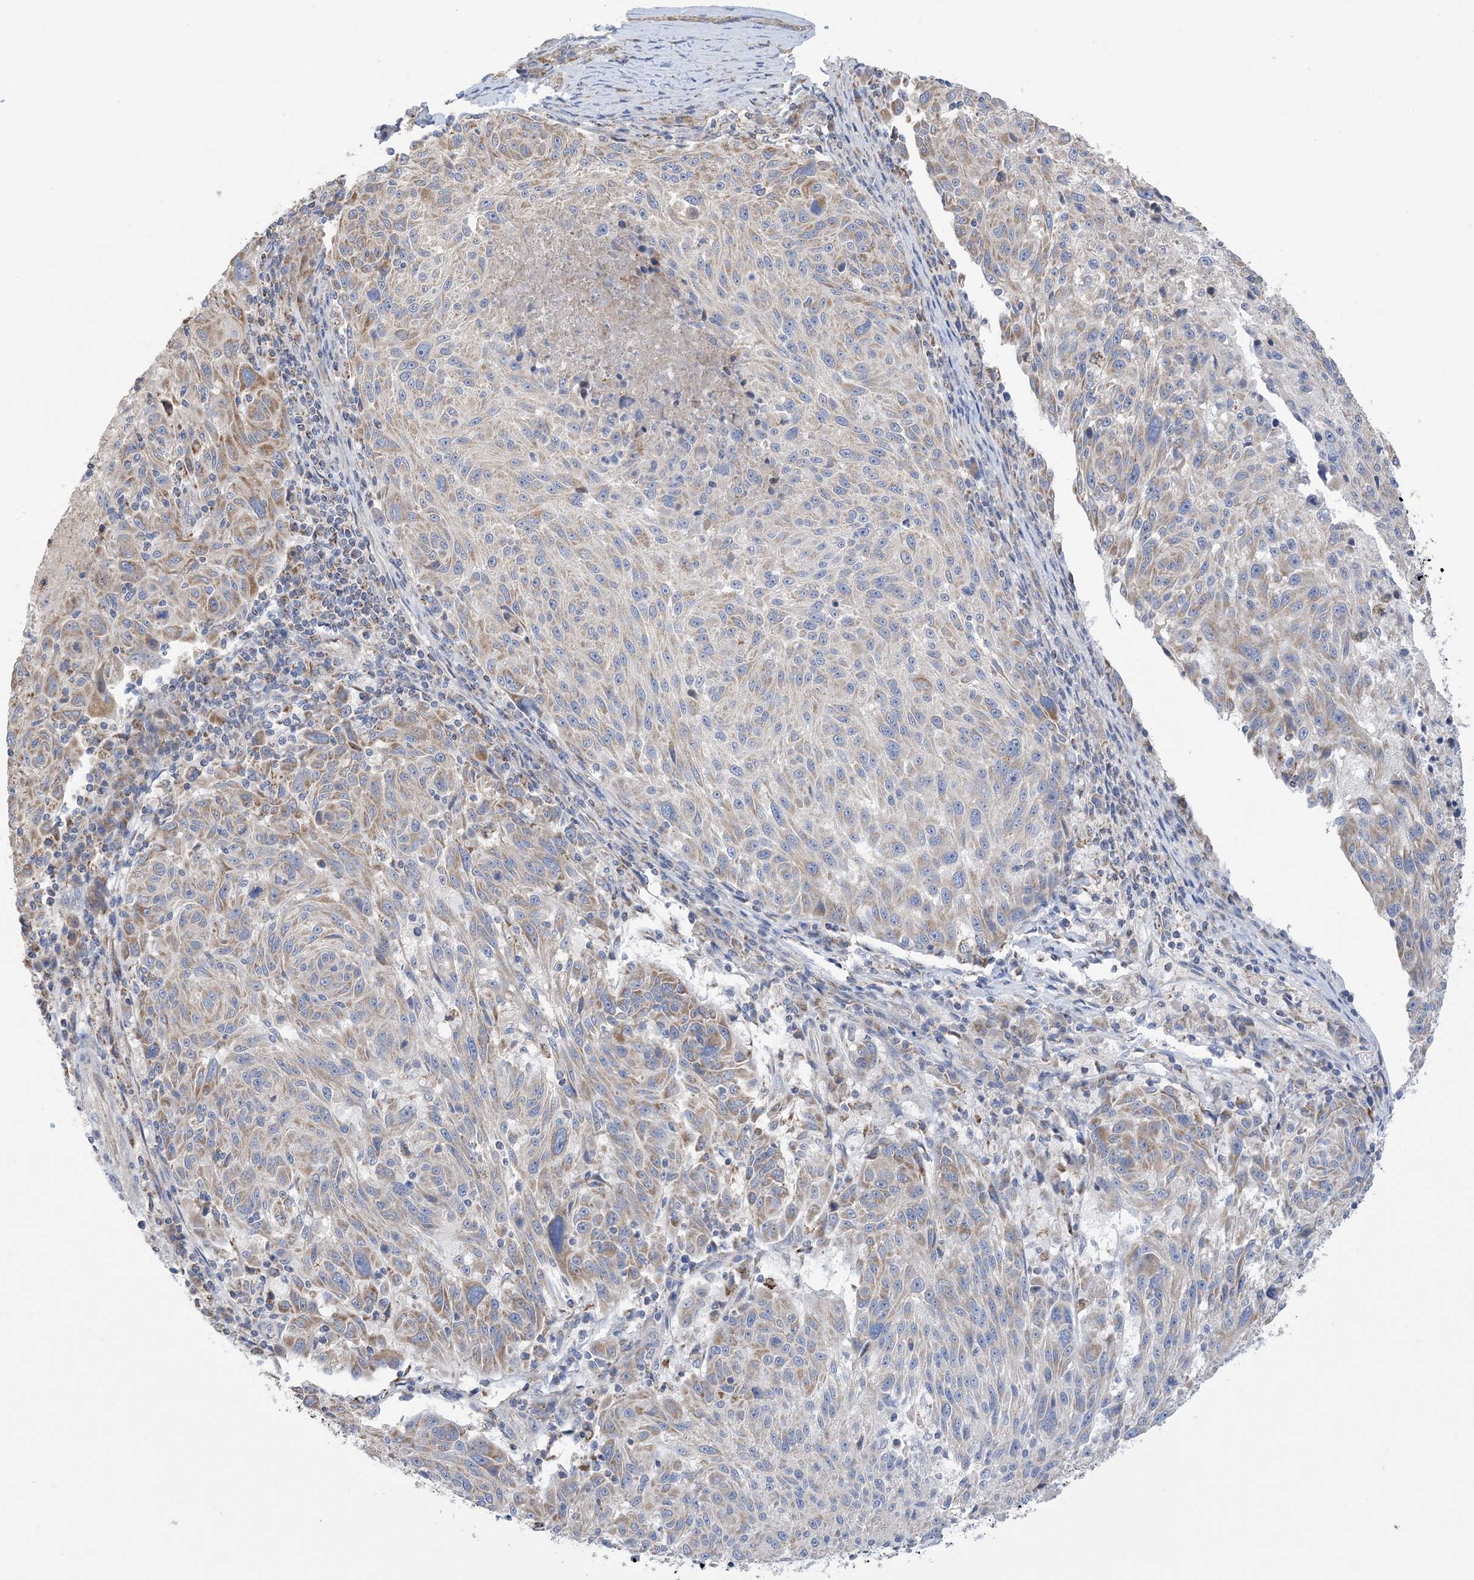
{"staining": {"intensity": "moderate", "quantity": "<25%", "location": "cytoplasmic/membranous"}, "tissue": "melanoma", "cell_type": "Tumor cells", "image_type": "cancer", "snomed": [{"axis": "morphology", "description": "Malignant melanoma, NOS"}, {"axis": "topography", "description": "Skin"}], "caption": "This histopathology image shows immunohistochemistry (IHC) staining of human melanoma, with low moderate cytoplasmic/membranous expression in approximately <25% of tumor cells.", "gene": "CLEC16A", "patient": {"sex": "male", "age": 53}}